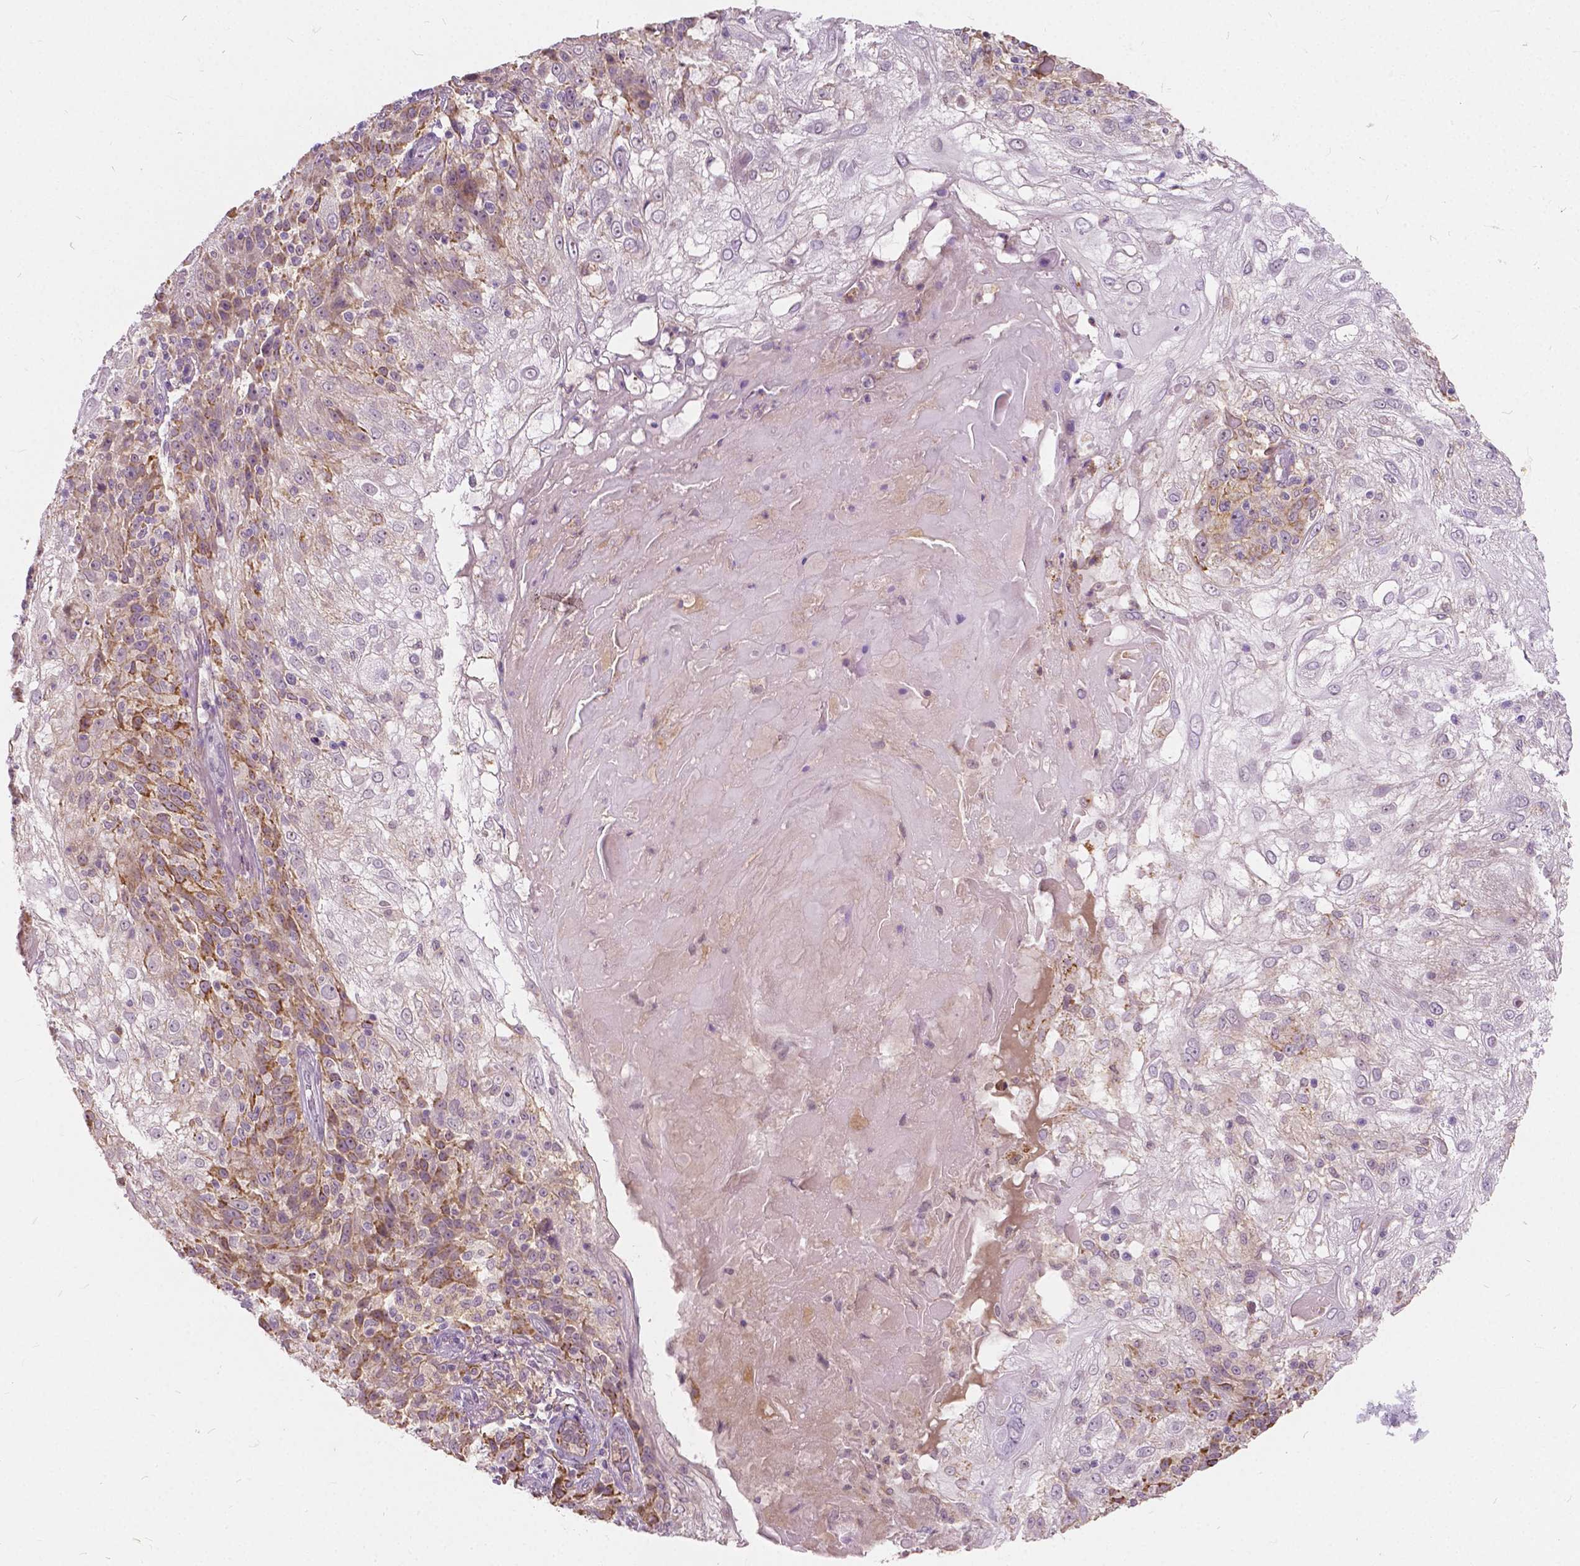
{"staining": {"intensity": "moderate", "quantity": "<25%", "location": "cytoplasmic/membranous"}, "tissue": "skin cancer", "cell_type": "Tumor cells", "image_type": "cancer", "snomed": [{"axis": "morphology", "description": "Normal tissue, NOS"}, {"axis": "morphology", "description": "Squamous cell carcinoma, NOS"}, {"axis": "topography", "description": "Skin"}], "caption": "IHC (DAB (3,3'-diaminobenzidine)) staining of skin cancer displays moderate cytoplasmic/membranous protein staining in about <25% of tumor cells.", "gene": "DLX6", "patient": {"sex": "female", "age": 83}}